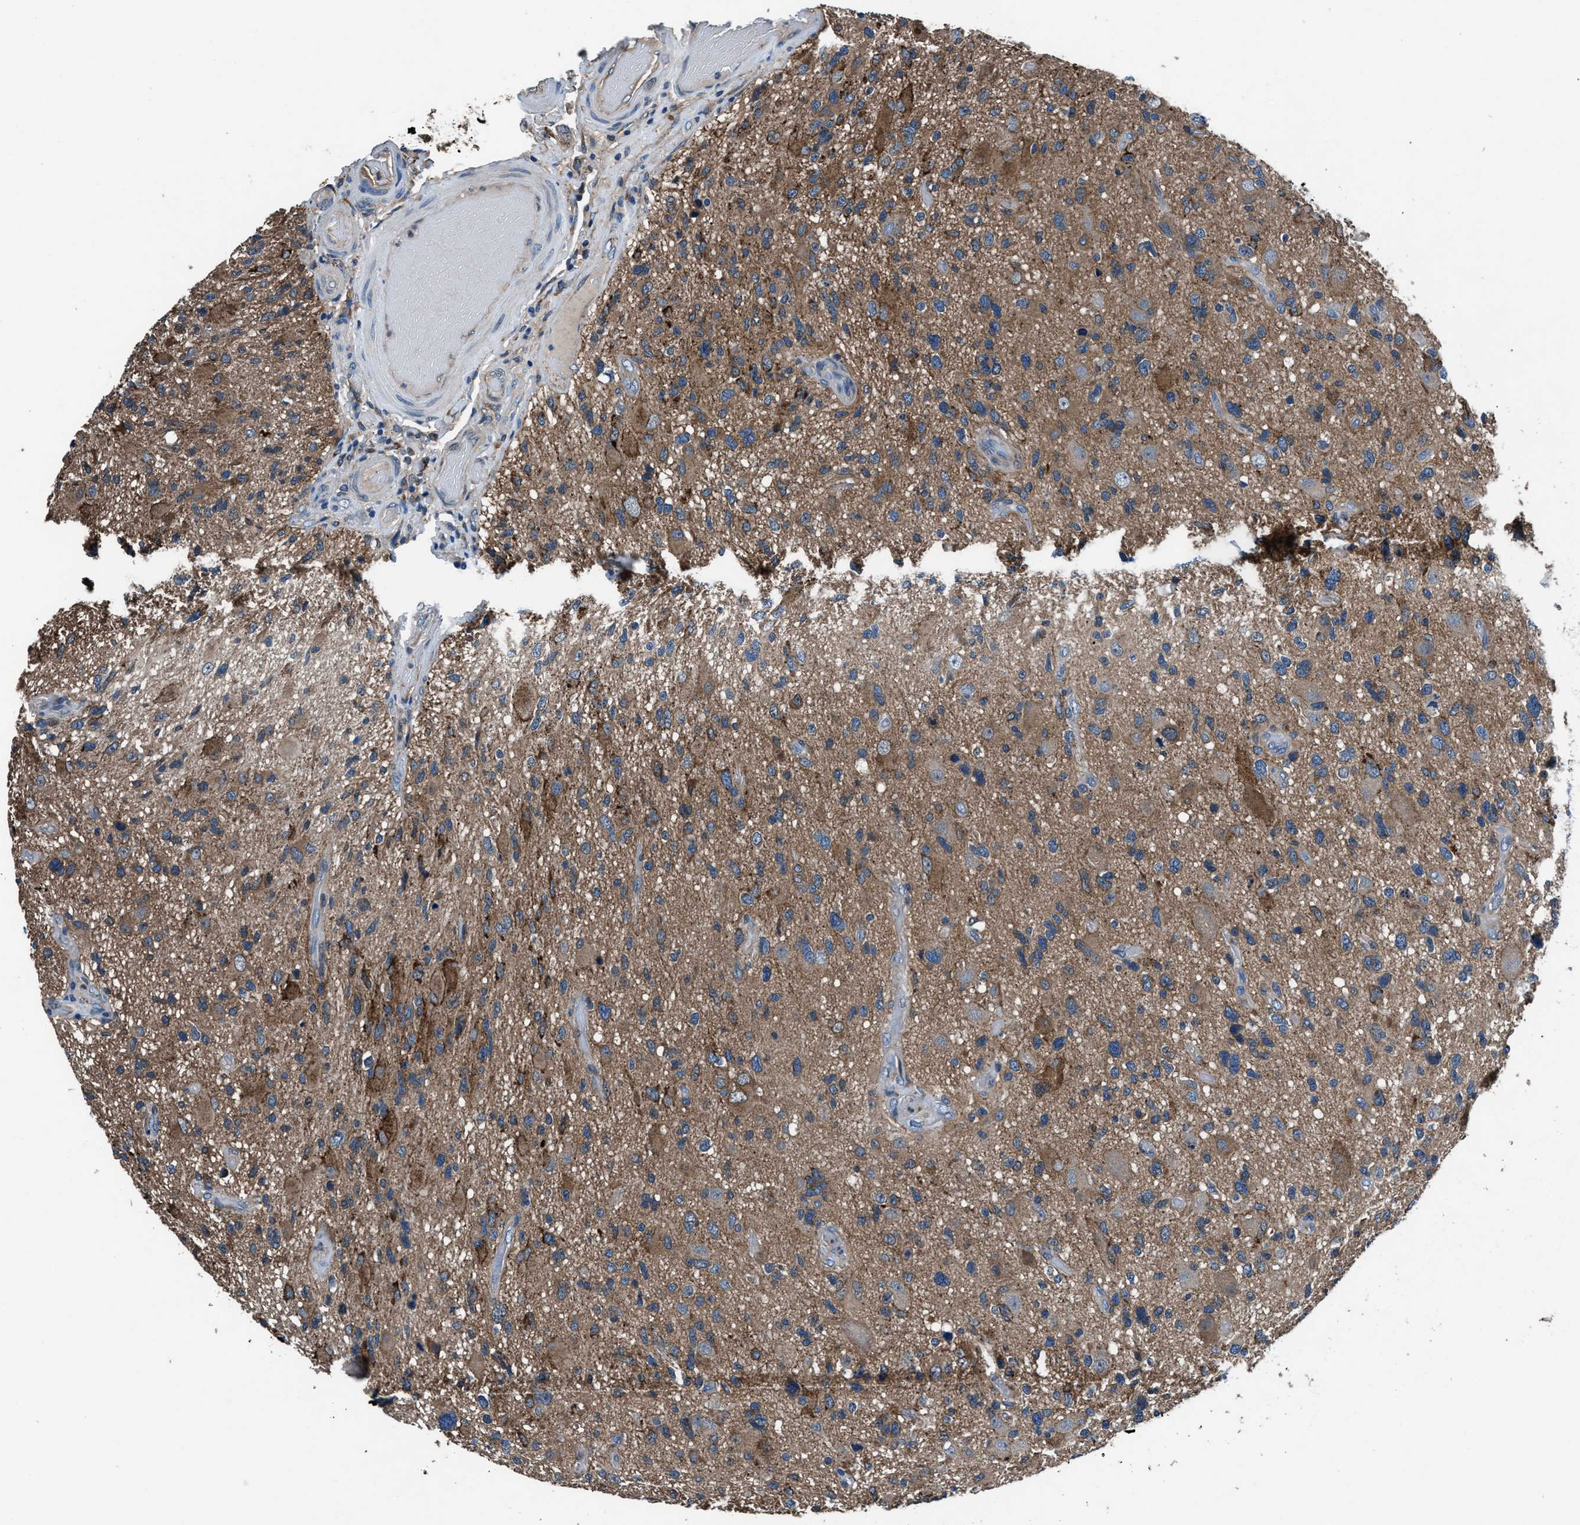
{"staining": {"intensity": "weak", "quantity": "25%-75%", "location": "cytoplasmic/membranous"}, "tissue": "glioma", "cell_type": "Tumor cells", "image_type": "cancer", "snomed": [{"axis": "morphology", "description": "Glioma, malignant, High grade"}, {"axis": "topography", "description": "Brain"}], "caption": "Brown immunohistochemical staining in glioma demonstrates weak cytoplasmic/membranous expression in about 25%-75% of tumor cells.", "gene": "PRTFDC1", "patient": {"sex": "male", "age": 33}}